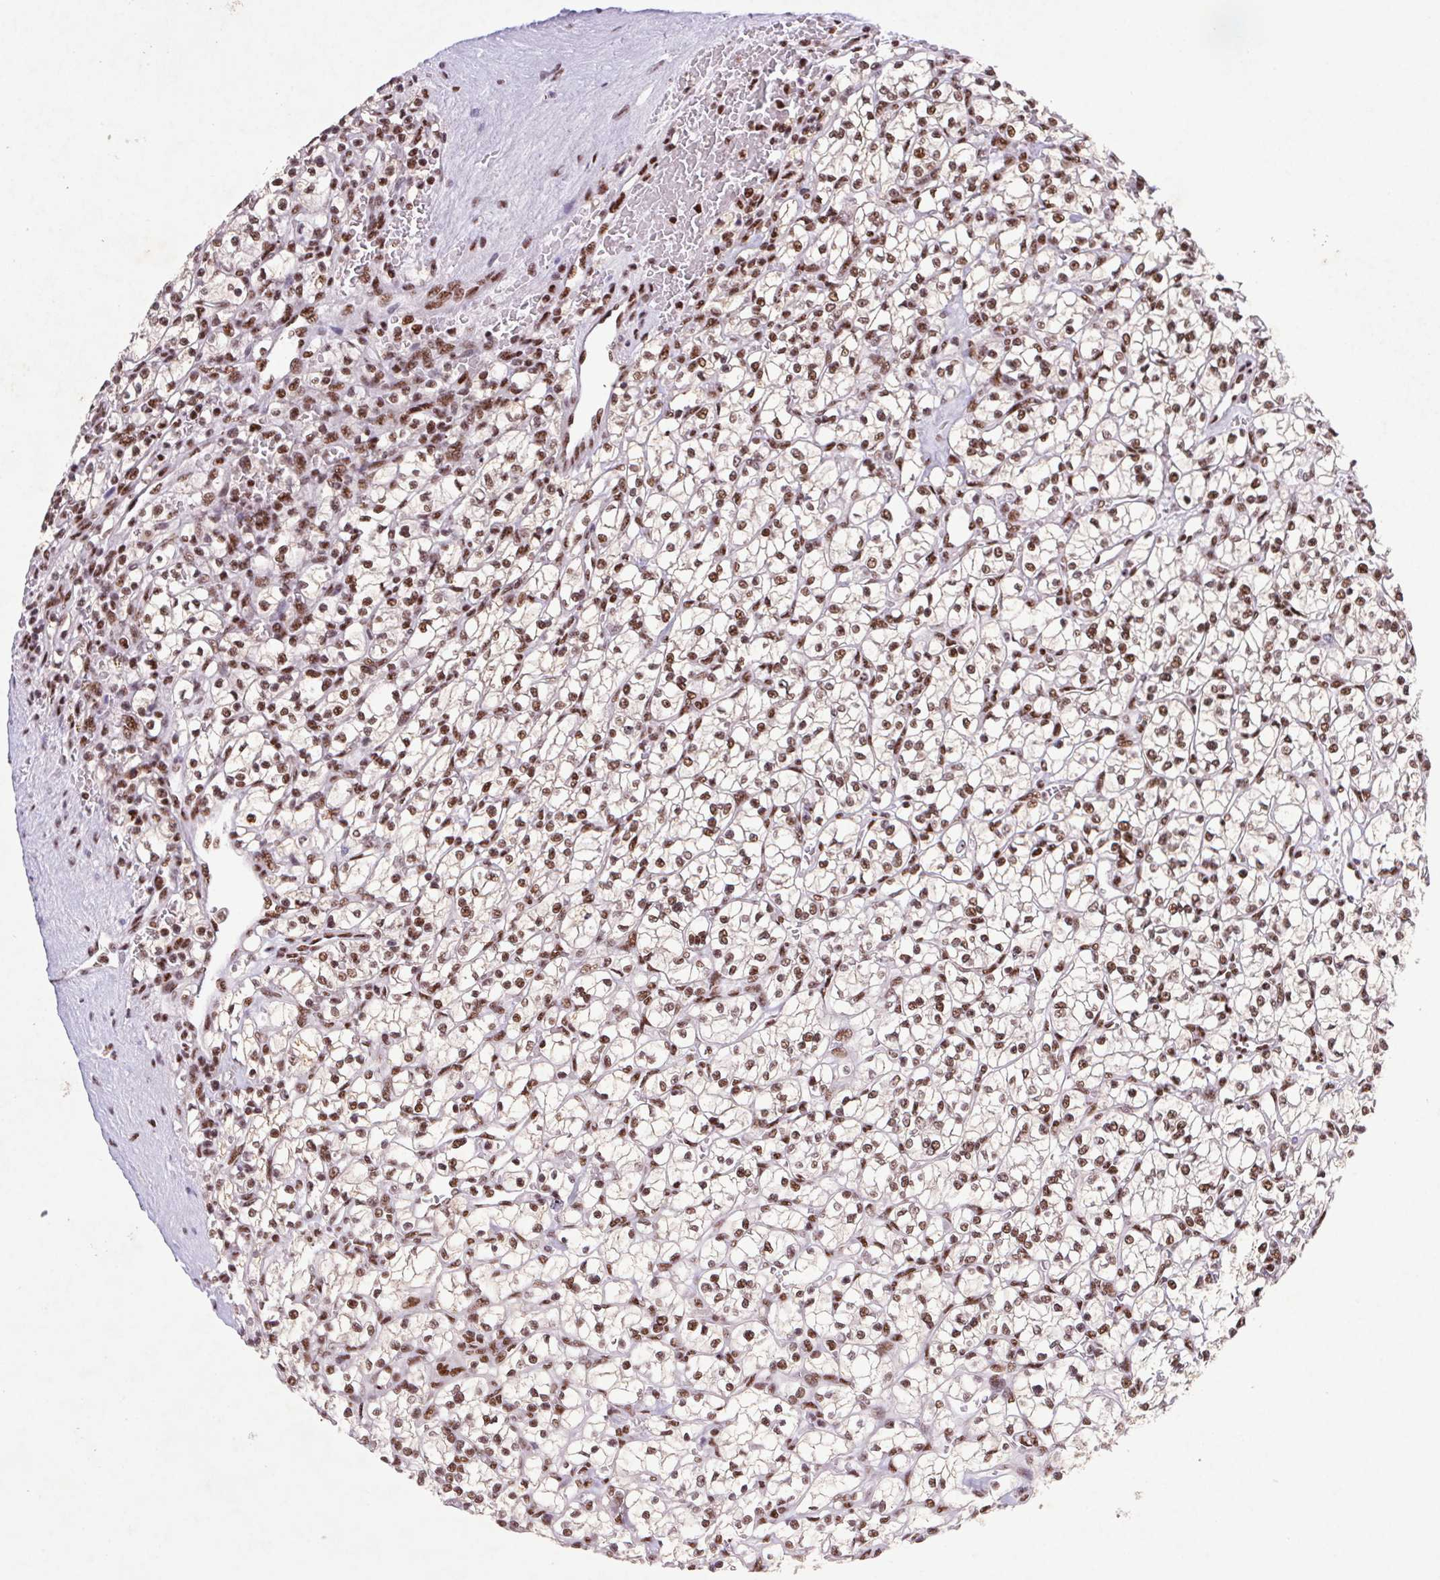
{"staining": {"intensity": "moderate", "quantity": ">75%", "location": "nuclear"}, "tissue": "renal cancer", "cell_type": "Tumor cells", "image_type": "cancer", "snomed": [{"axis": "morphology", "description": "Adenocarcinoma, NOS"}, {"axis": "topography", "description": "Kidney"}], "caption": "Protein expression by IHC reveals moderate nuclear positivity in about >75% of tumor cells in adenocarcinoma (renal). The staining was performed using DAB to visualize the protein expression in brown, while the nuclei were stained in blue with hematoxylin (Magnification: 20x).", "gene": "LDLRAD4", "patient": {"sex": "female", "age": 64}}